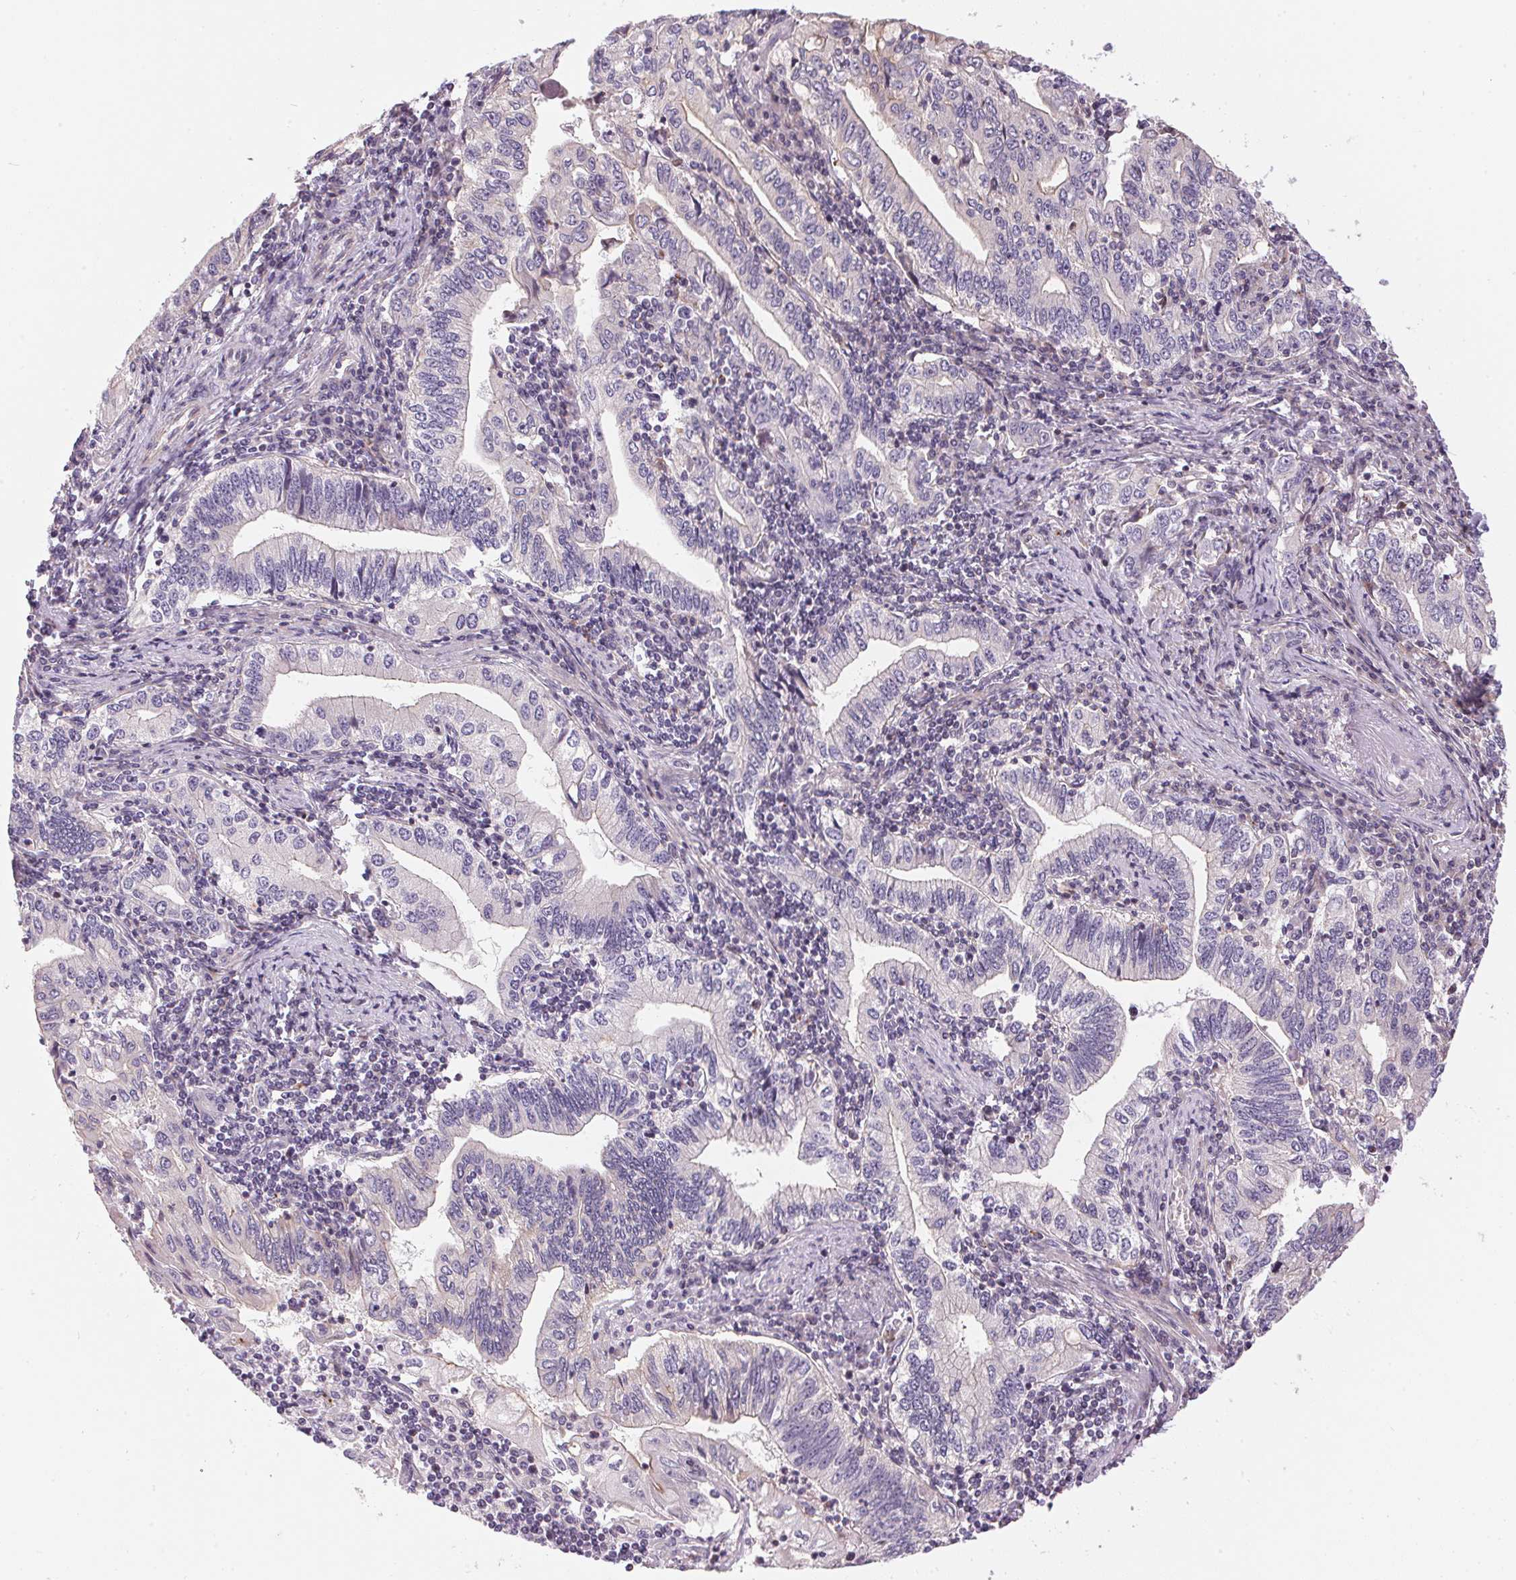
{"staining": {"intensity": "negative", "quantity": "none", "location": "none"}, "tissue": "stomach cancer", "cell_type": "Tumor cells", "image_type": "cancer", "snomed": [{"axis": "morphology", "description": "Adenocarcinoma, NOS"}, {"axis": "topography", "description": "Stomach, lower"}], "caption": "High power microscopy micrograph of an immunohistochemistry (IHC) histopathology image of adenocarcinoma (stomach), revealing no significant positivity in tumor cells.", "gene": "UNC13B", "patient": {"sex": "female", "age": 72}}